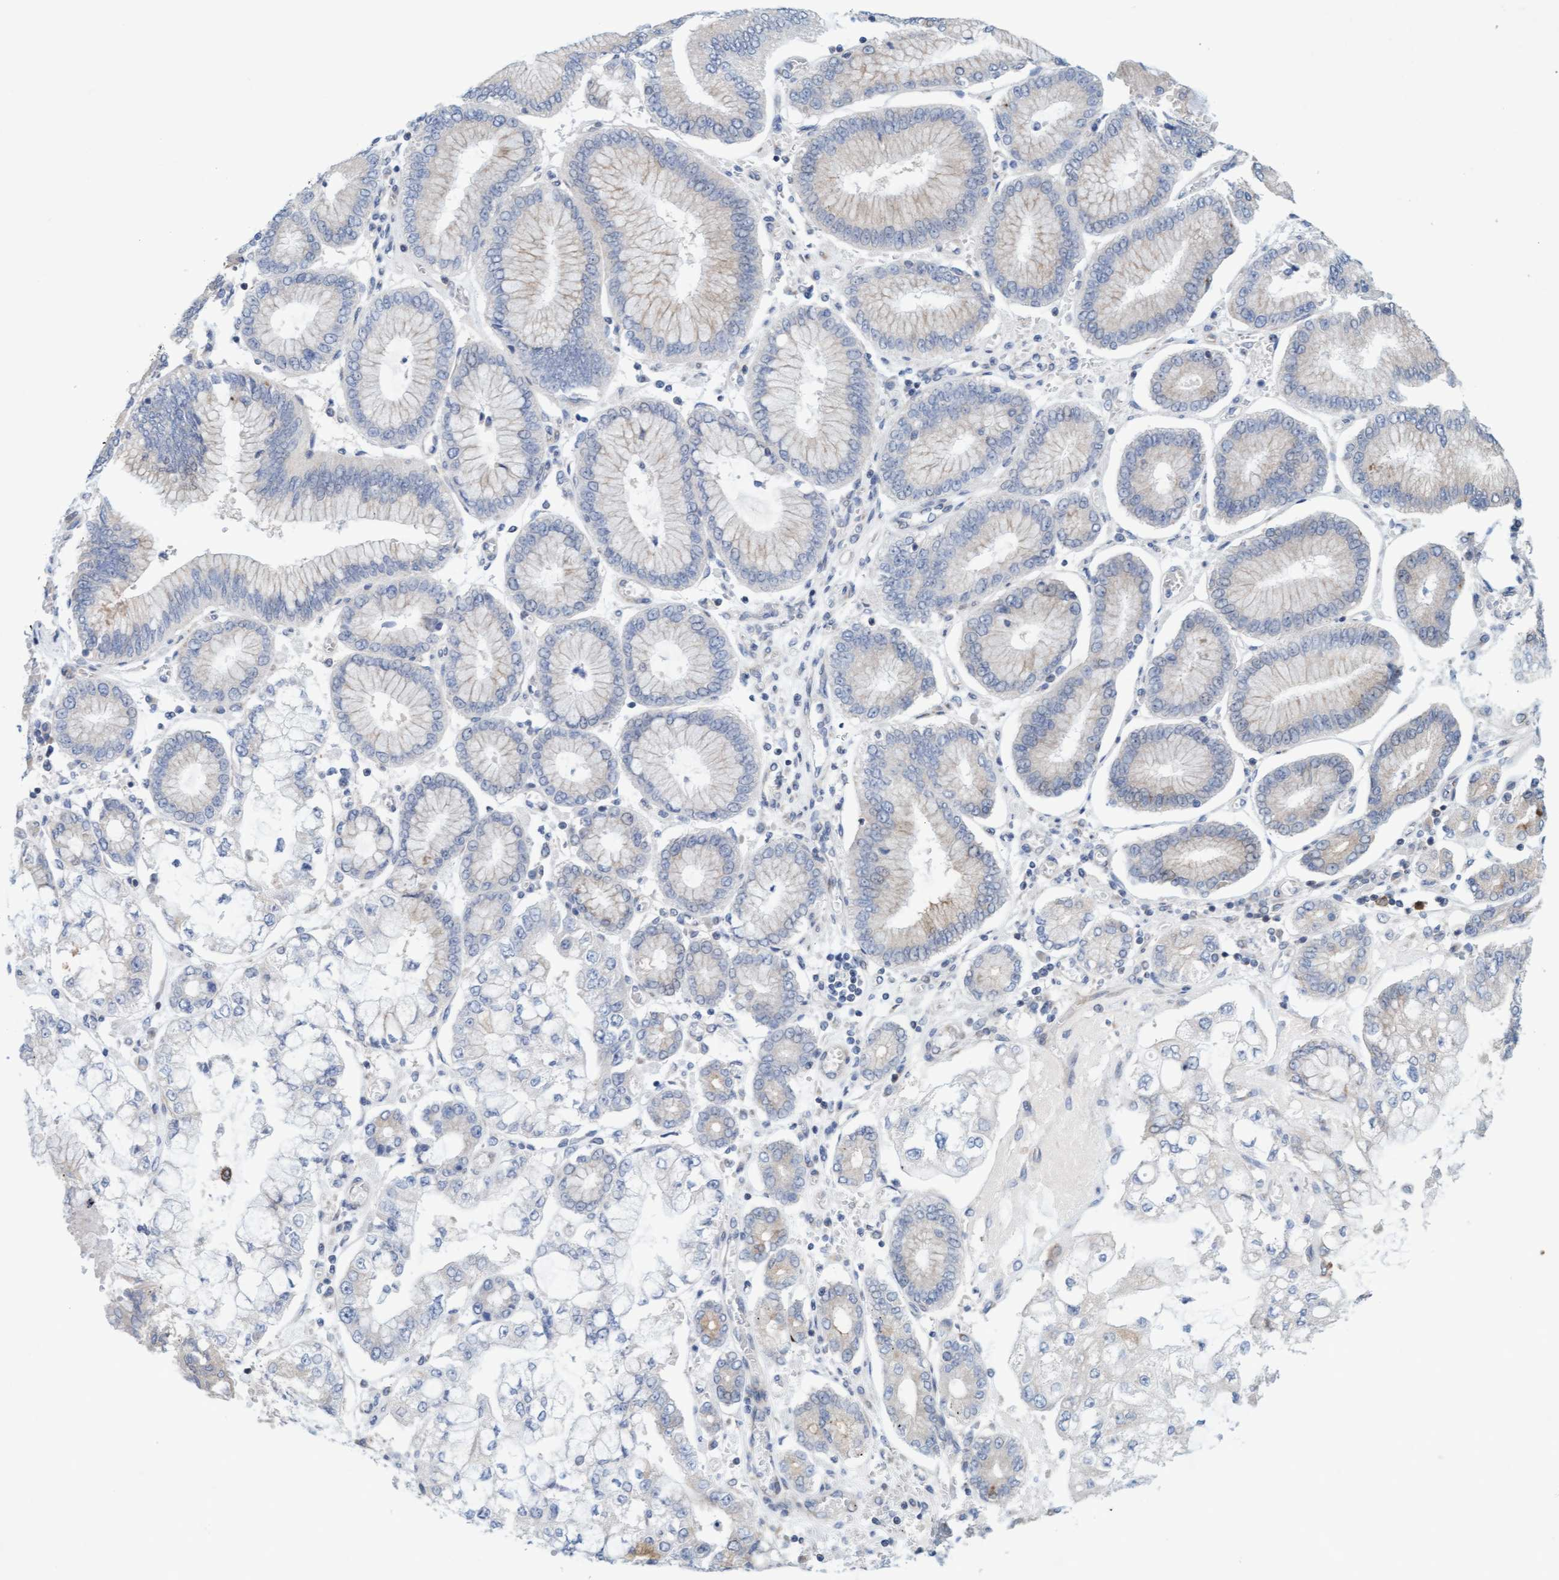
{"staining": {"intensity": "negative", "quantity": "none", "location": "none"}, "tissue": "stomach cancer", "cell_type": "Tumor cells", "image_type": "cancer", "snomed": [{"axis": "morphology", "description": "Adenocarcinoma, NOS"}, {"axis": "topography", "description": "Stomach"}], "caption": "High power microscopy micrograph of an immunohistochemistry (IHC) photomicrograph of stomach cancer (adenocarcinoma), revealing no significant staining in tumor cells.", "gene": "SLC28A3", "patient": {"sex": "male", "age": 76}}